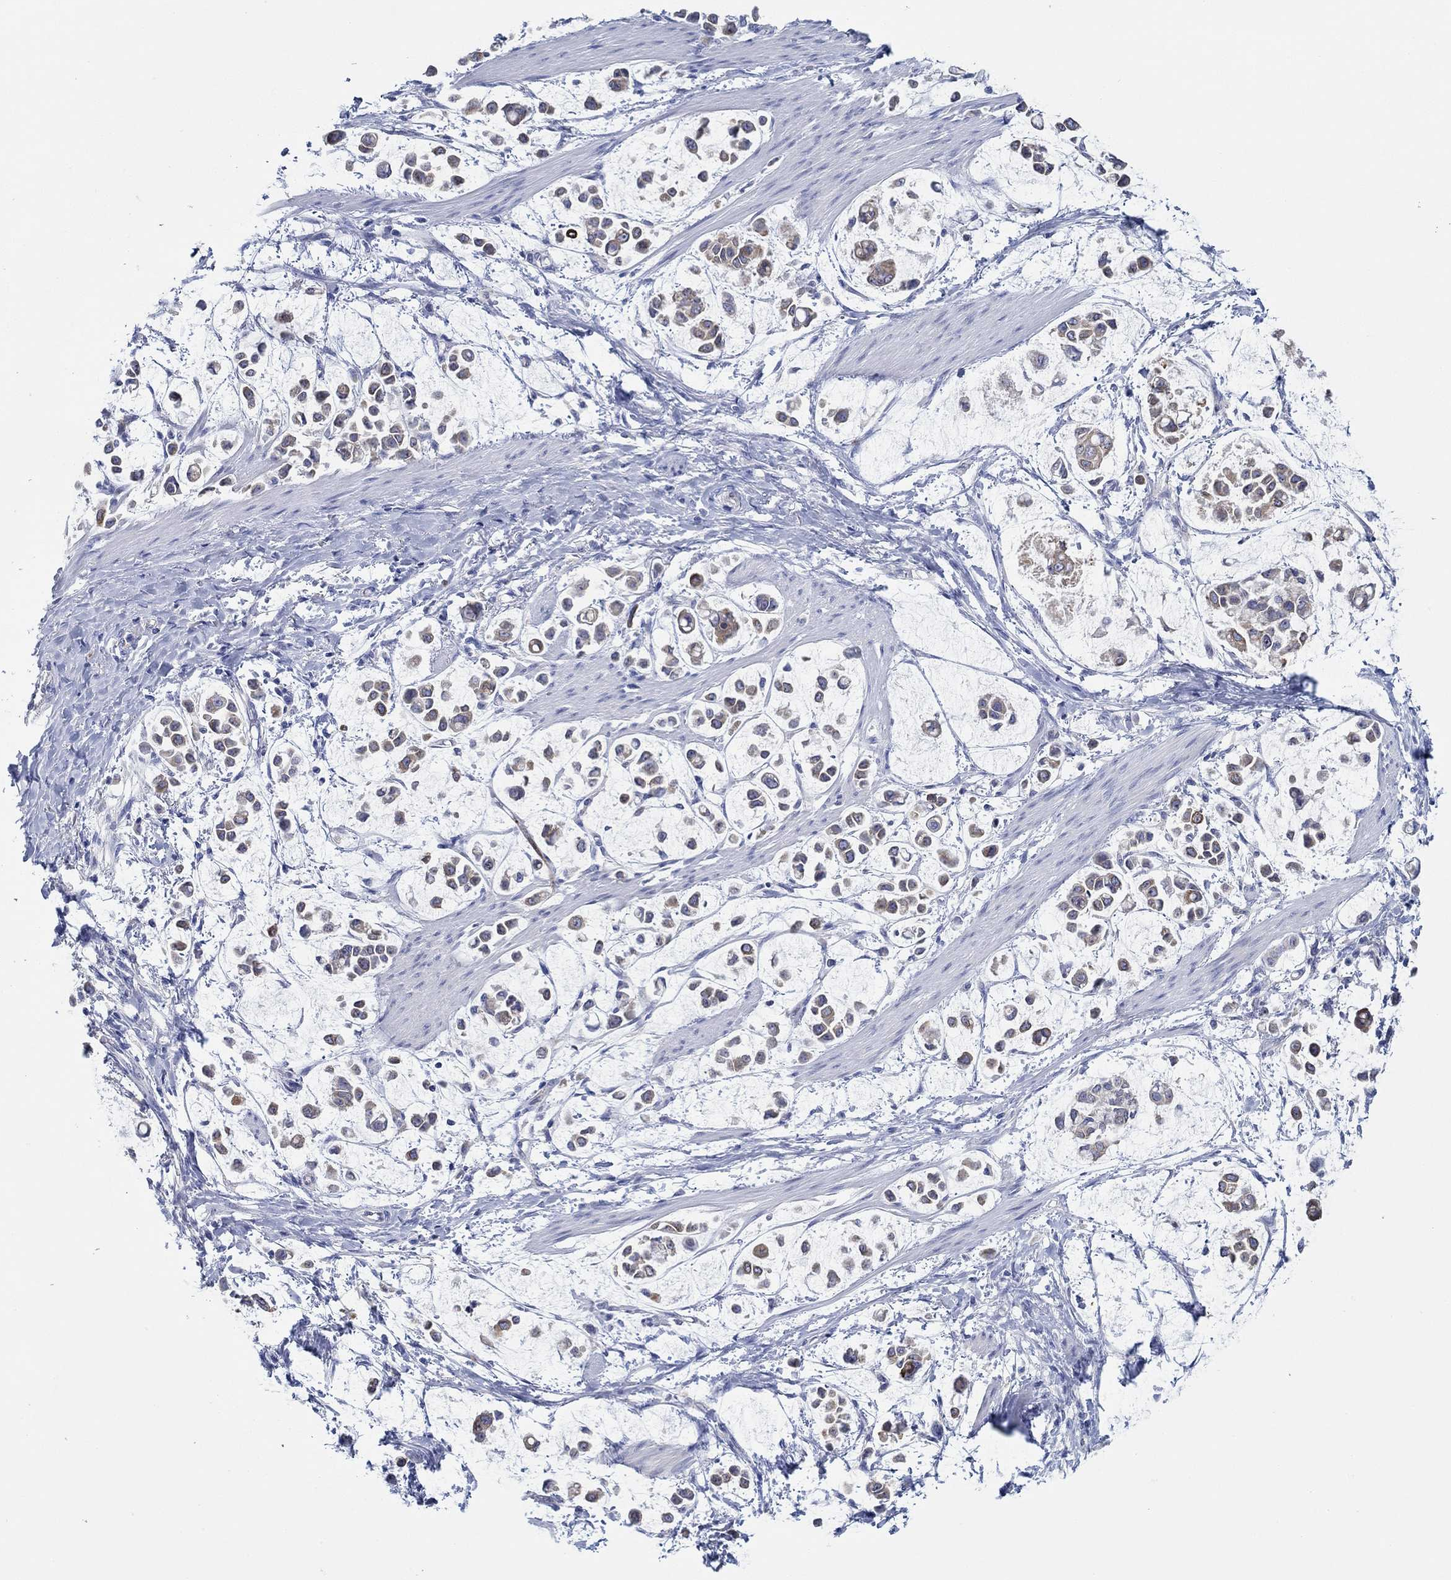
{"staining": {"intensity": "weak", "quantity": "25%-75%", "location": "cytoplasmic/membranous"}, "tissue": "stomach cancer", "cell_type": "Tumor cells", "image_type": "cancer", "snomed": [{"axis": "morphology", "description": "Adenocarcinoma, NOS"}, {"axis": "topography", "description": "Stomach"}], "caption": "A brown stain shows weak cytoplasmic/membranous positivity of a protein in human stomach cancer (adenocarcinoma) tumor cells.", "gene": "SLC27A3", "patient": {"sex": "male", "age": 82}}